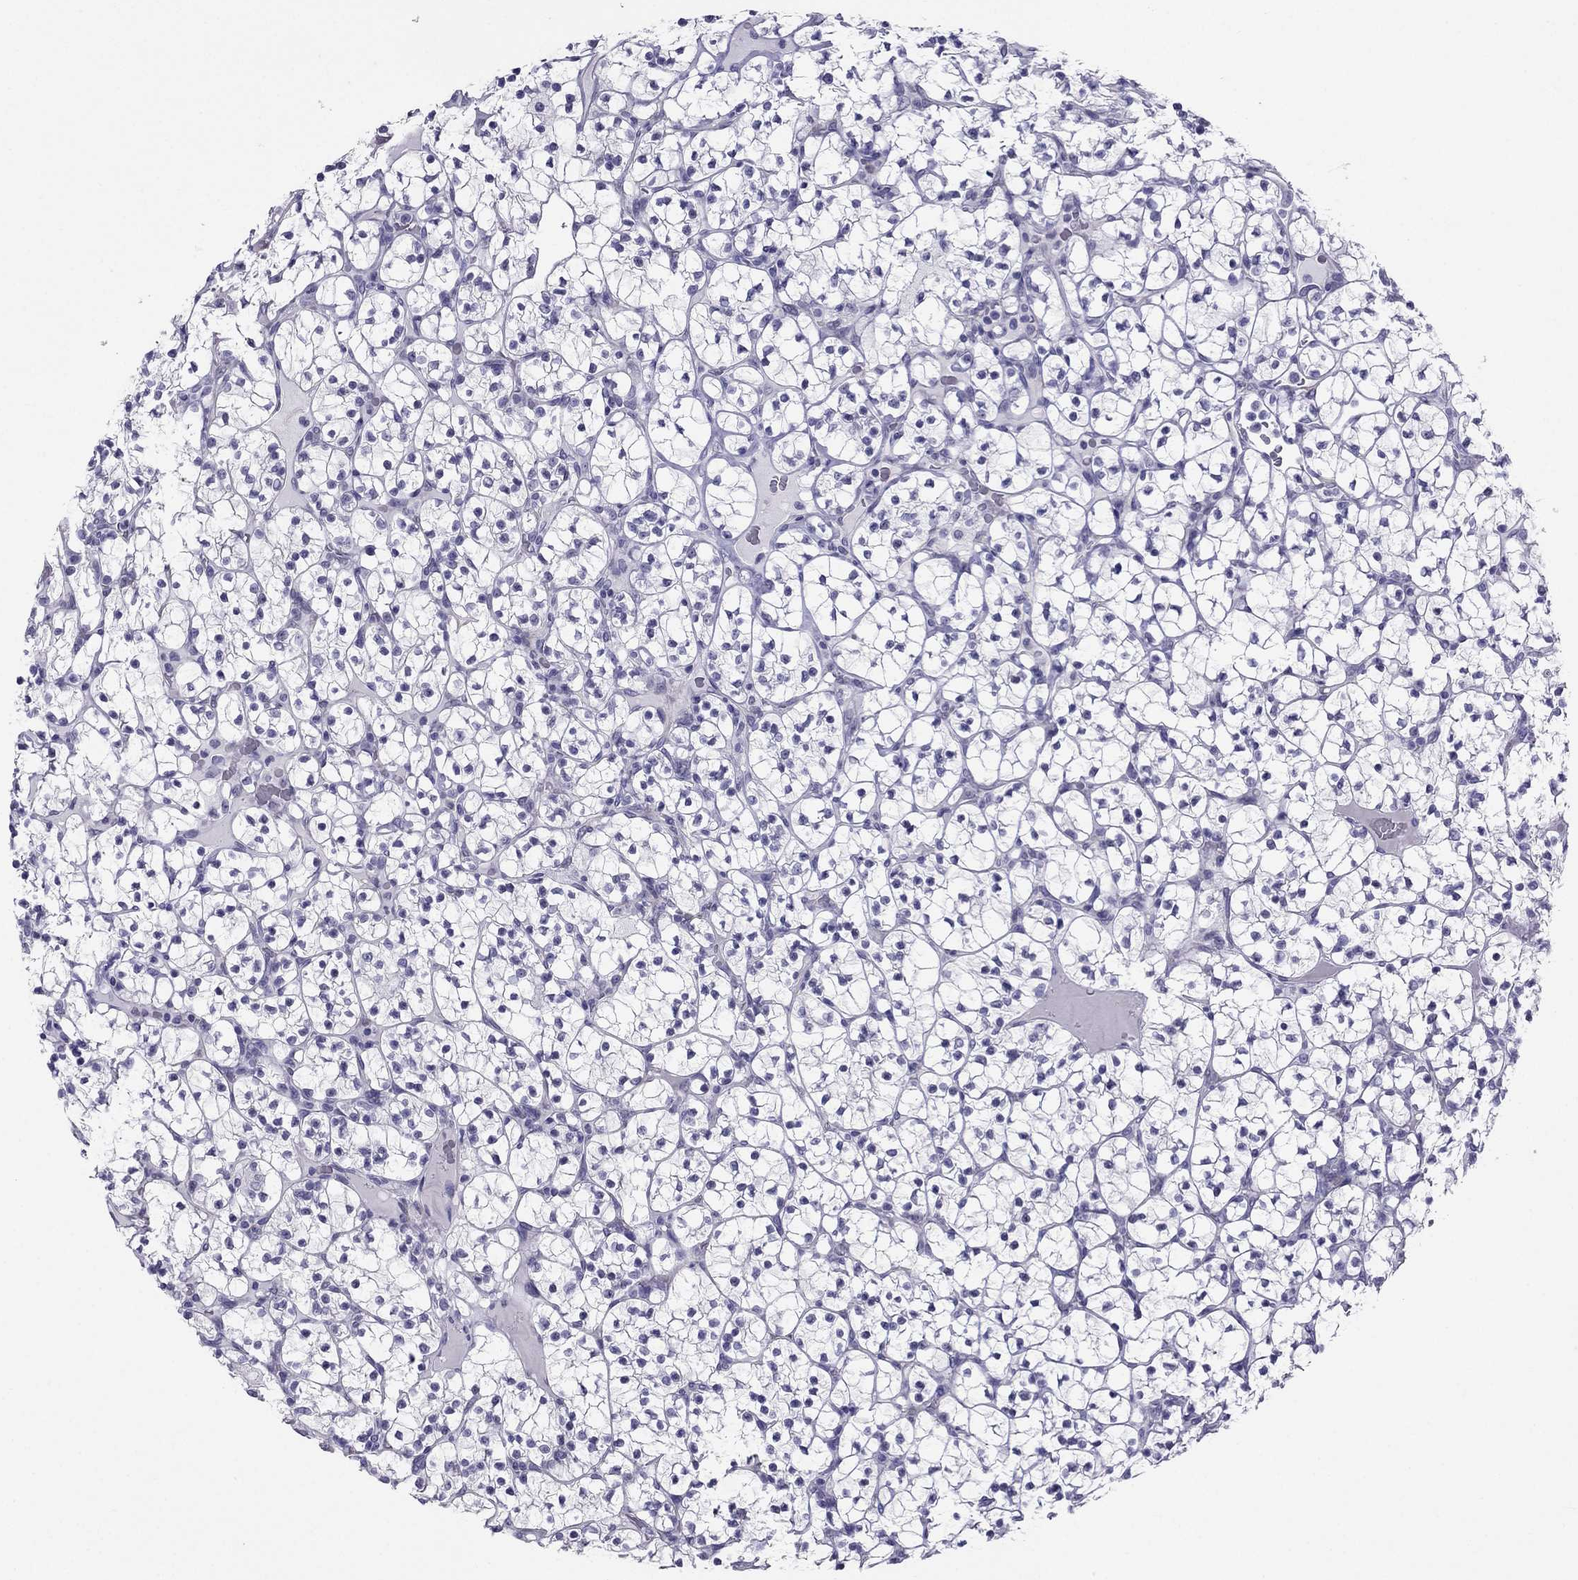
{"staining": {"intensity": "negative", "quantity": "none", "location": "none"}, "tissue": "renal cancer", "cell_type": "Tumor cells", "image_type": "cancer", "snomed": [{"axis": "morphology", "description": "Adenocarcinoma, NOS"}, {"axis": "topography", "description": "Kidney"}], "caption": "Human renal cancer stained for a protein using immunohistochemistry reveals no positivity in tumor cells.", "gene": "CROCC2", "patient": {"sex": "female", "age": 89}}